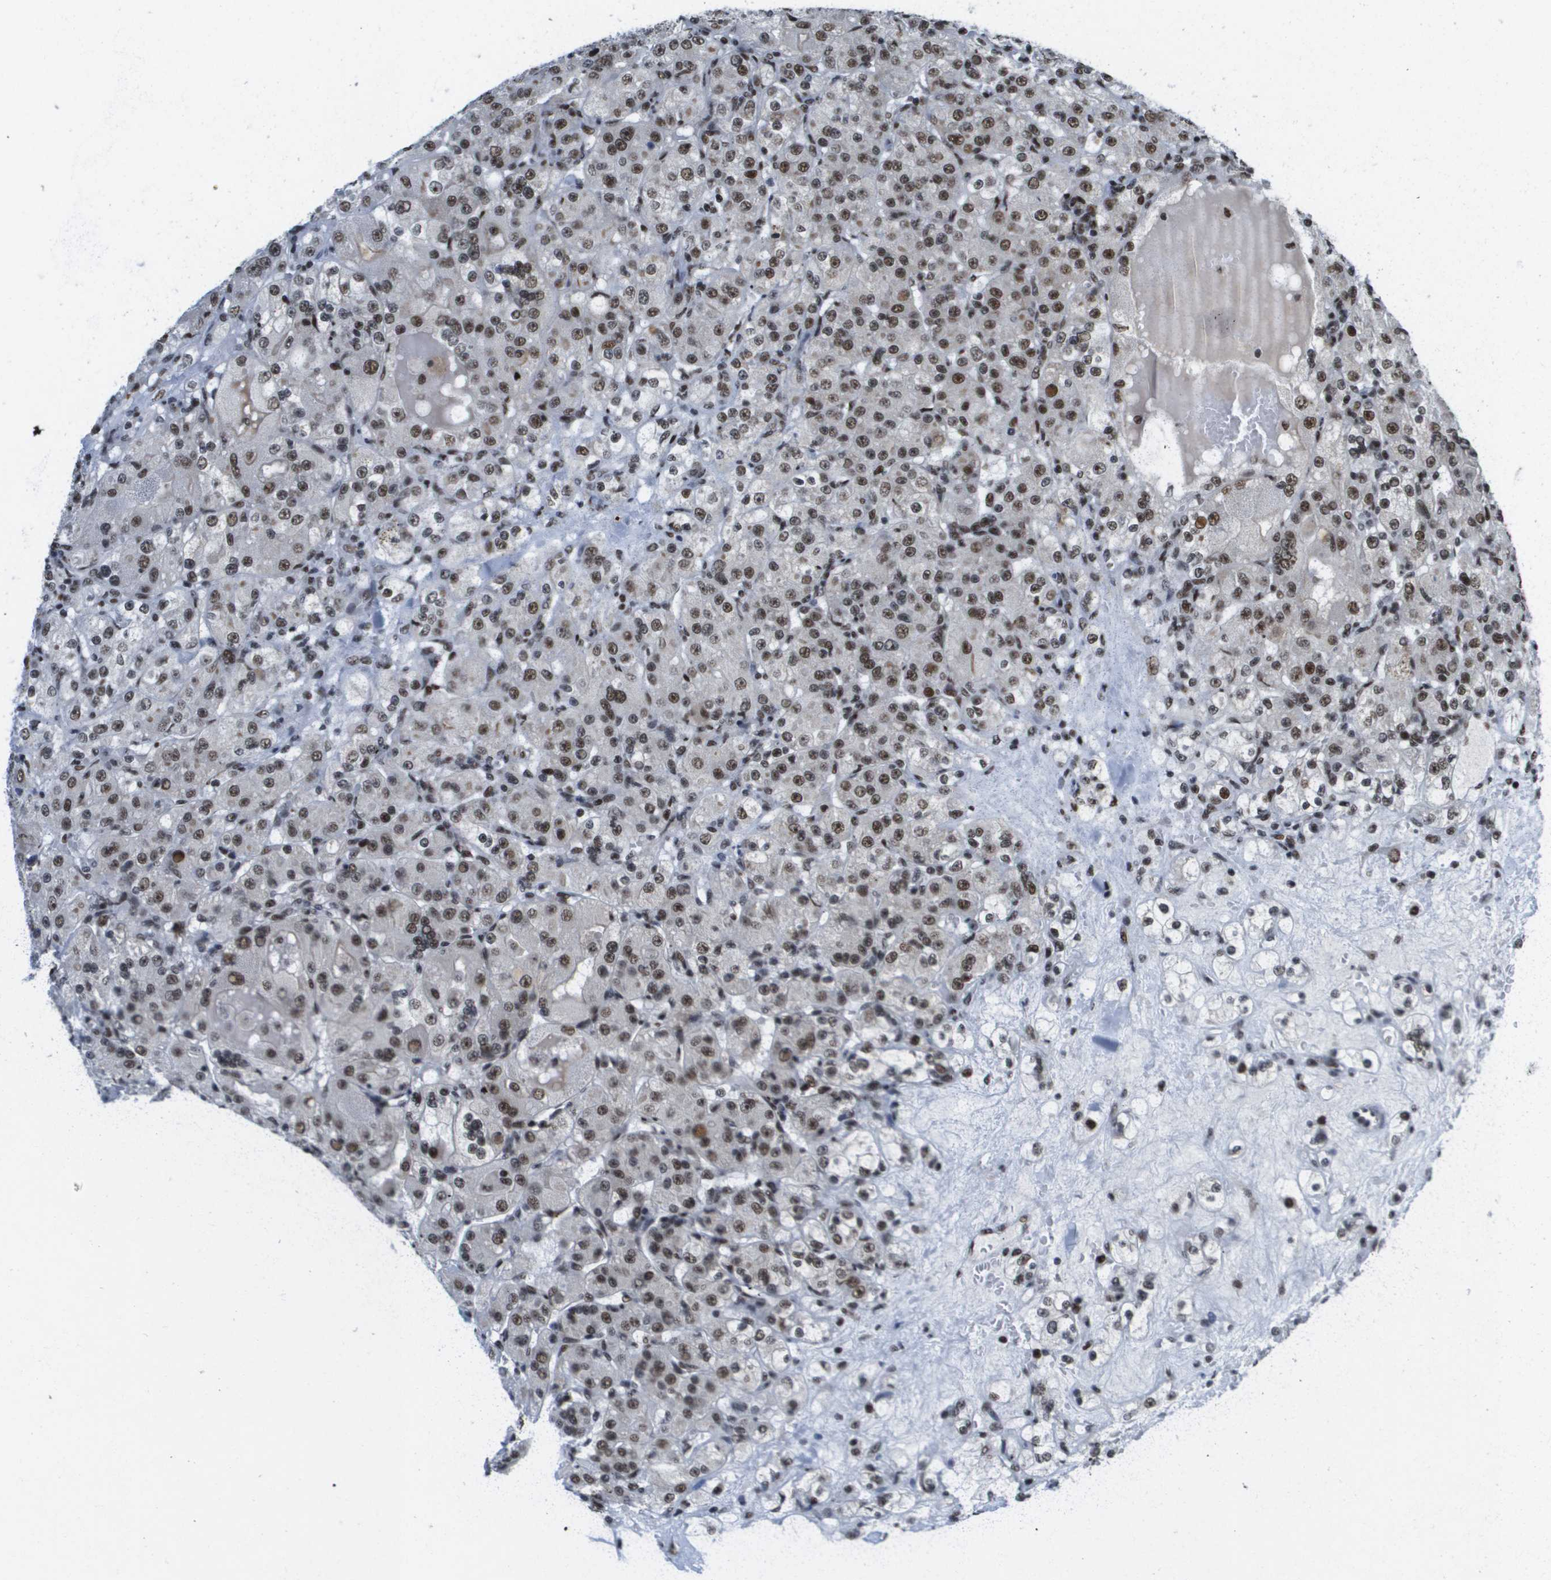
{"staining": {"intensity": "moderate", "quantity": ">75%", "location": "nuclear"}, "tissue": "renal cancer", "cell_type": "Tumor cells", "image_type": "cancer", "snomed": [{"axis": "morphology", "description": "Normal tissue, NOS"}, {"axis": "morphology", "description": "Adenocarcinoma, NOS"}, {"axis": "topography", "description": "Kidney"}], "caption": "Renal adenocarcinoma stained with a protein marker displays moderate staining in tumor cells.", "gene": "NSRP1", "patient": {"sex": "male", "age": 61}}